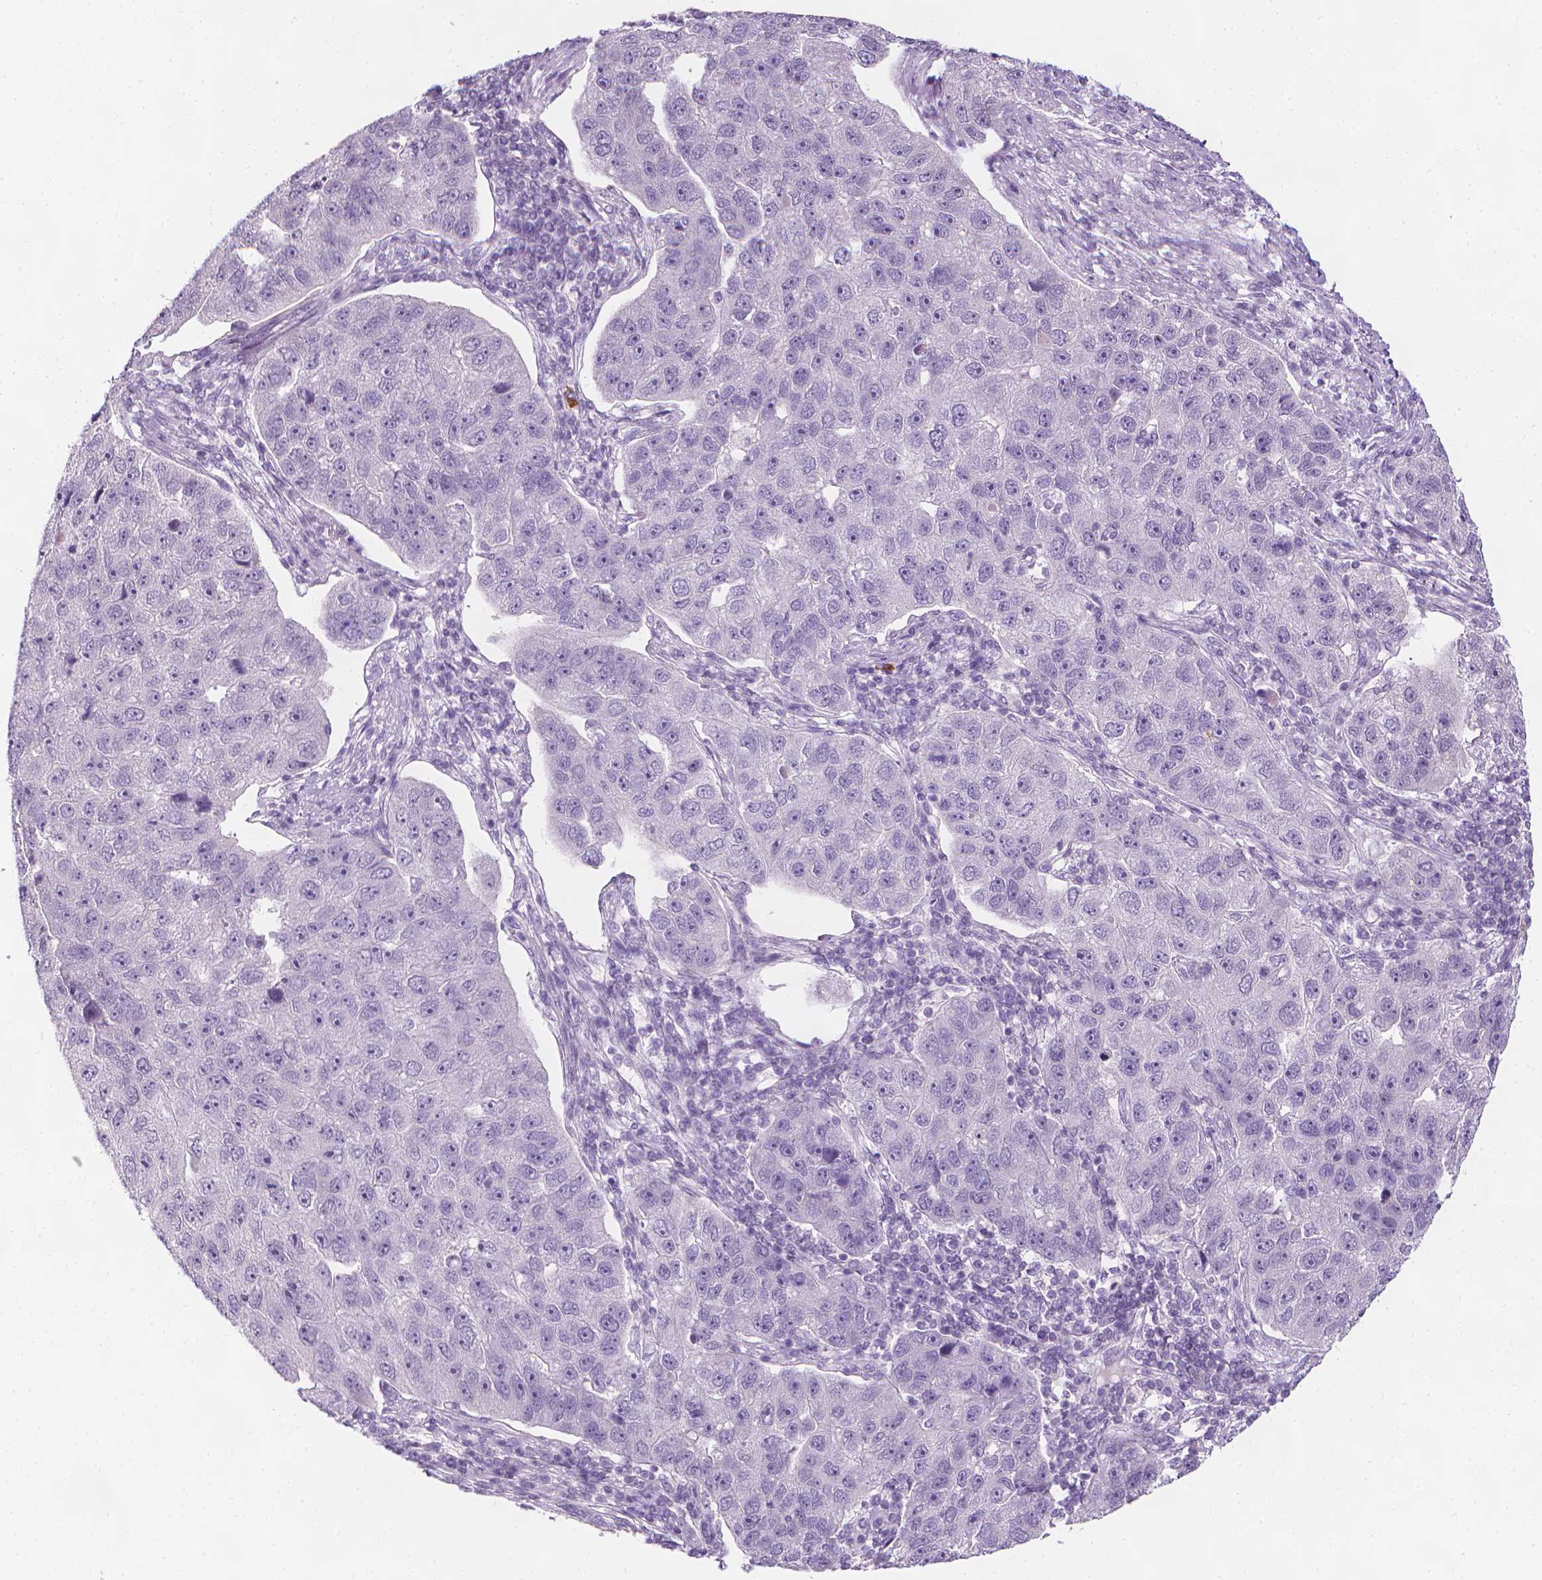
{"staining": {"intensity": "negative", "quantity": "none", "location": "none"}, "tissue": "pancreatic cancer", "cell_type": "Tumor cells", "image_type": "cancer", "snomed": [{"axis": "morphology", "description": "Adenocarcinoma, NOS"}, {"axis": "topography", "description": "Pancreas"}], "caption": "Tumor cells are negative for brown protein staining in pancreatic cancer.", "gene": "DCAF8L1", "patient": {"sex": "female", "age": 61}}